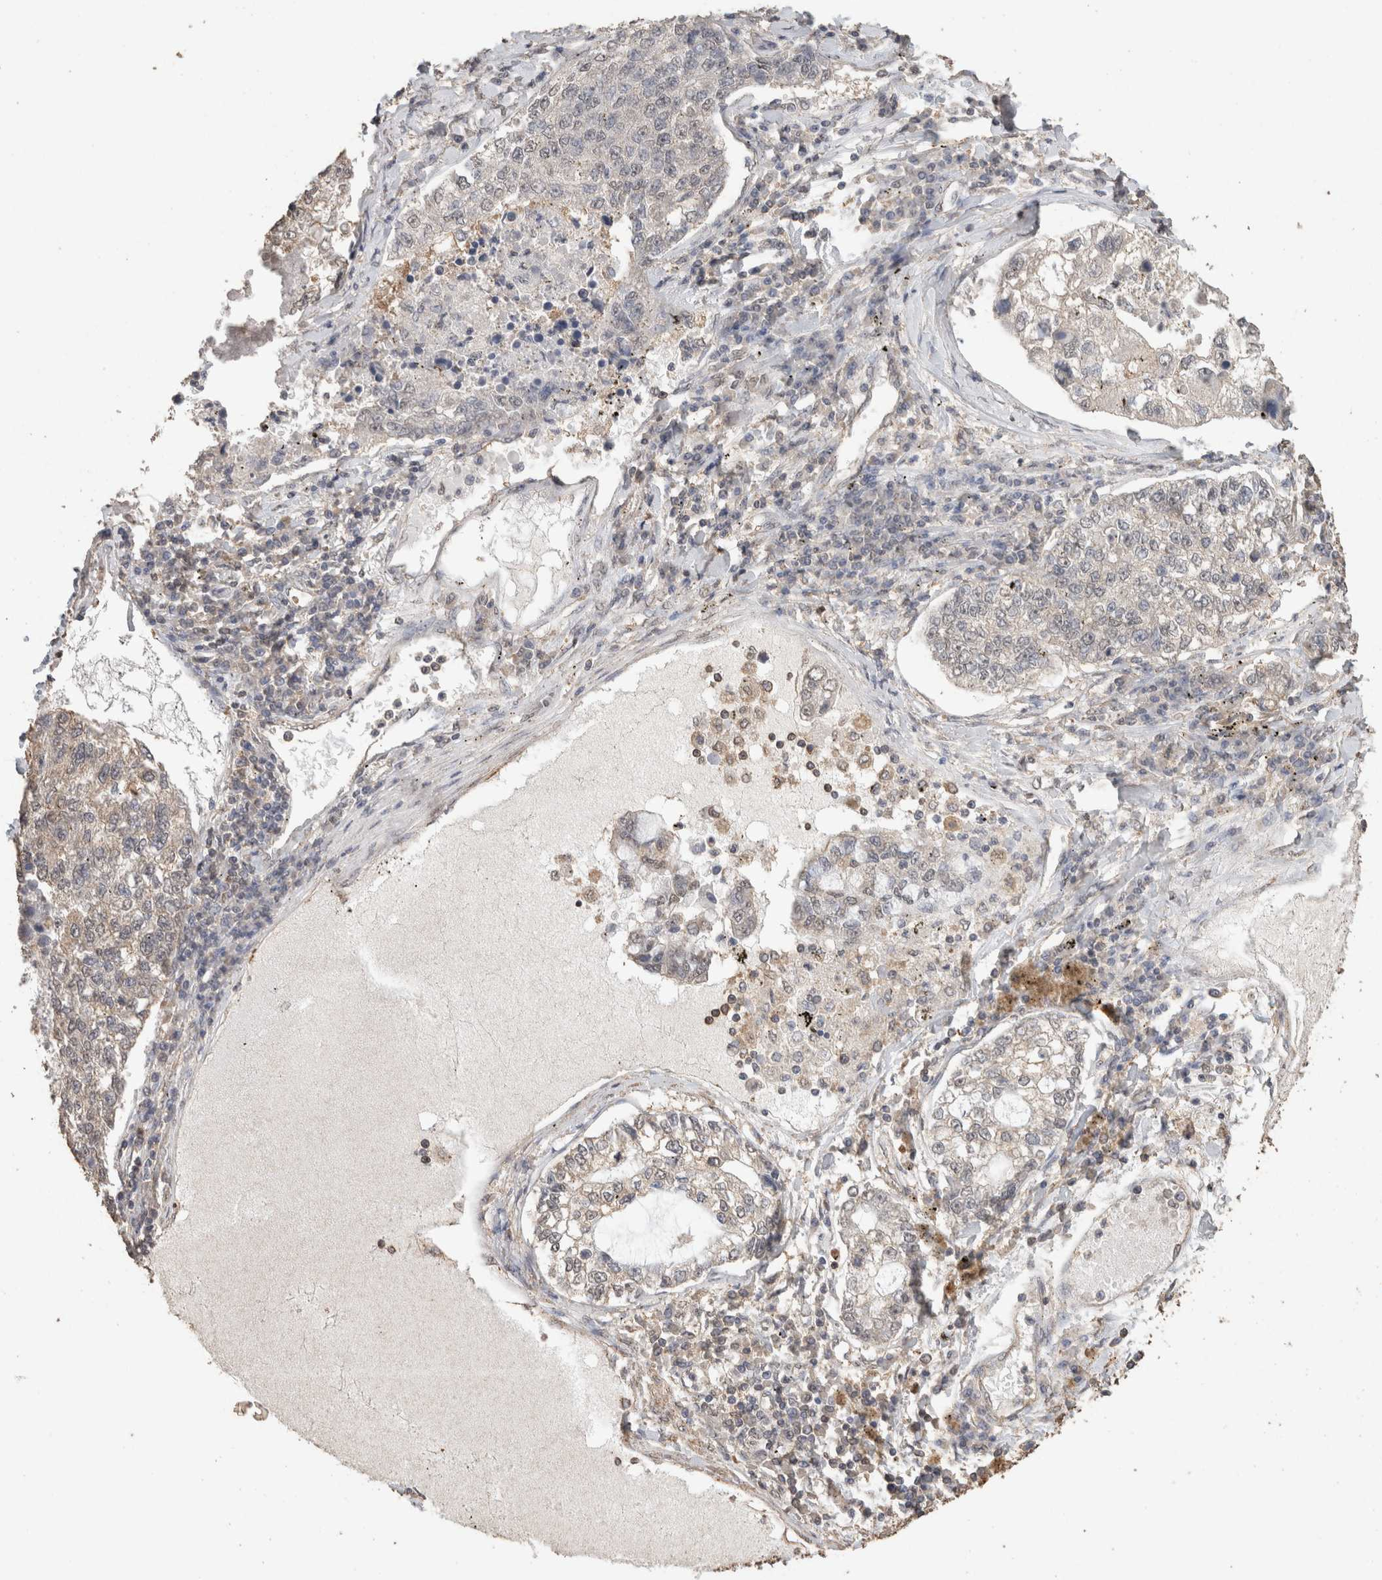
{"staining": {"intensity": "negative", "quantity": "none", "location": "none"}, "tissue": "lung cancer", "cell_type": "Tumor cells", "image_type": "cancer", "snomed": [{"axis": "morphology", "description": "Adenocarcinoma, NOS"}, {"axis": "topography", "description": "Lung"}], "caption": "This is an immunohistochemistry (IHC) photomicrograph of human lung cancer (adenocarcinoma). There is no staining in tumor cells.", "gene": "CX3CL1", "patient": {"sex": "male", "age": 49}}